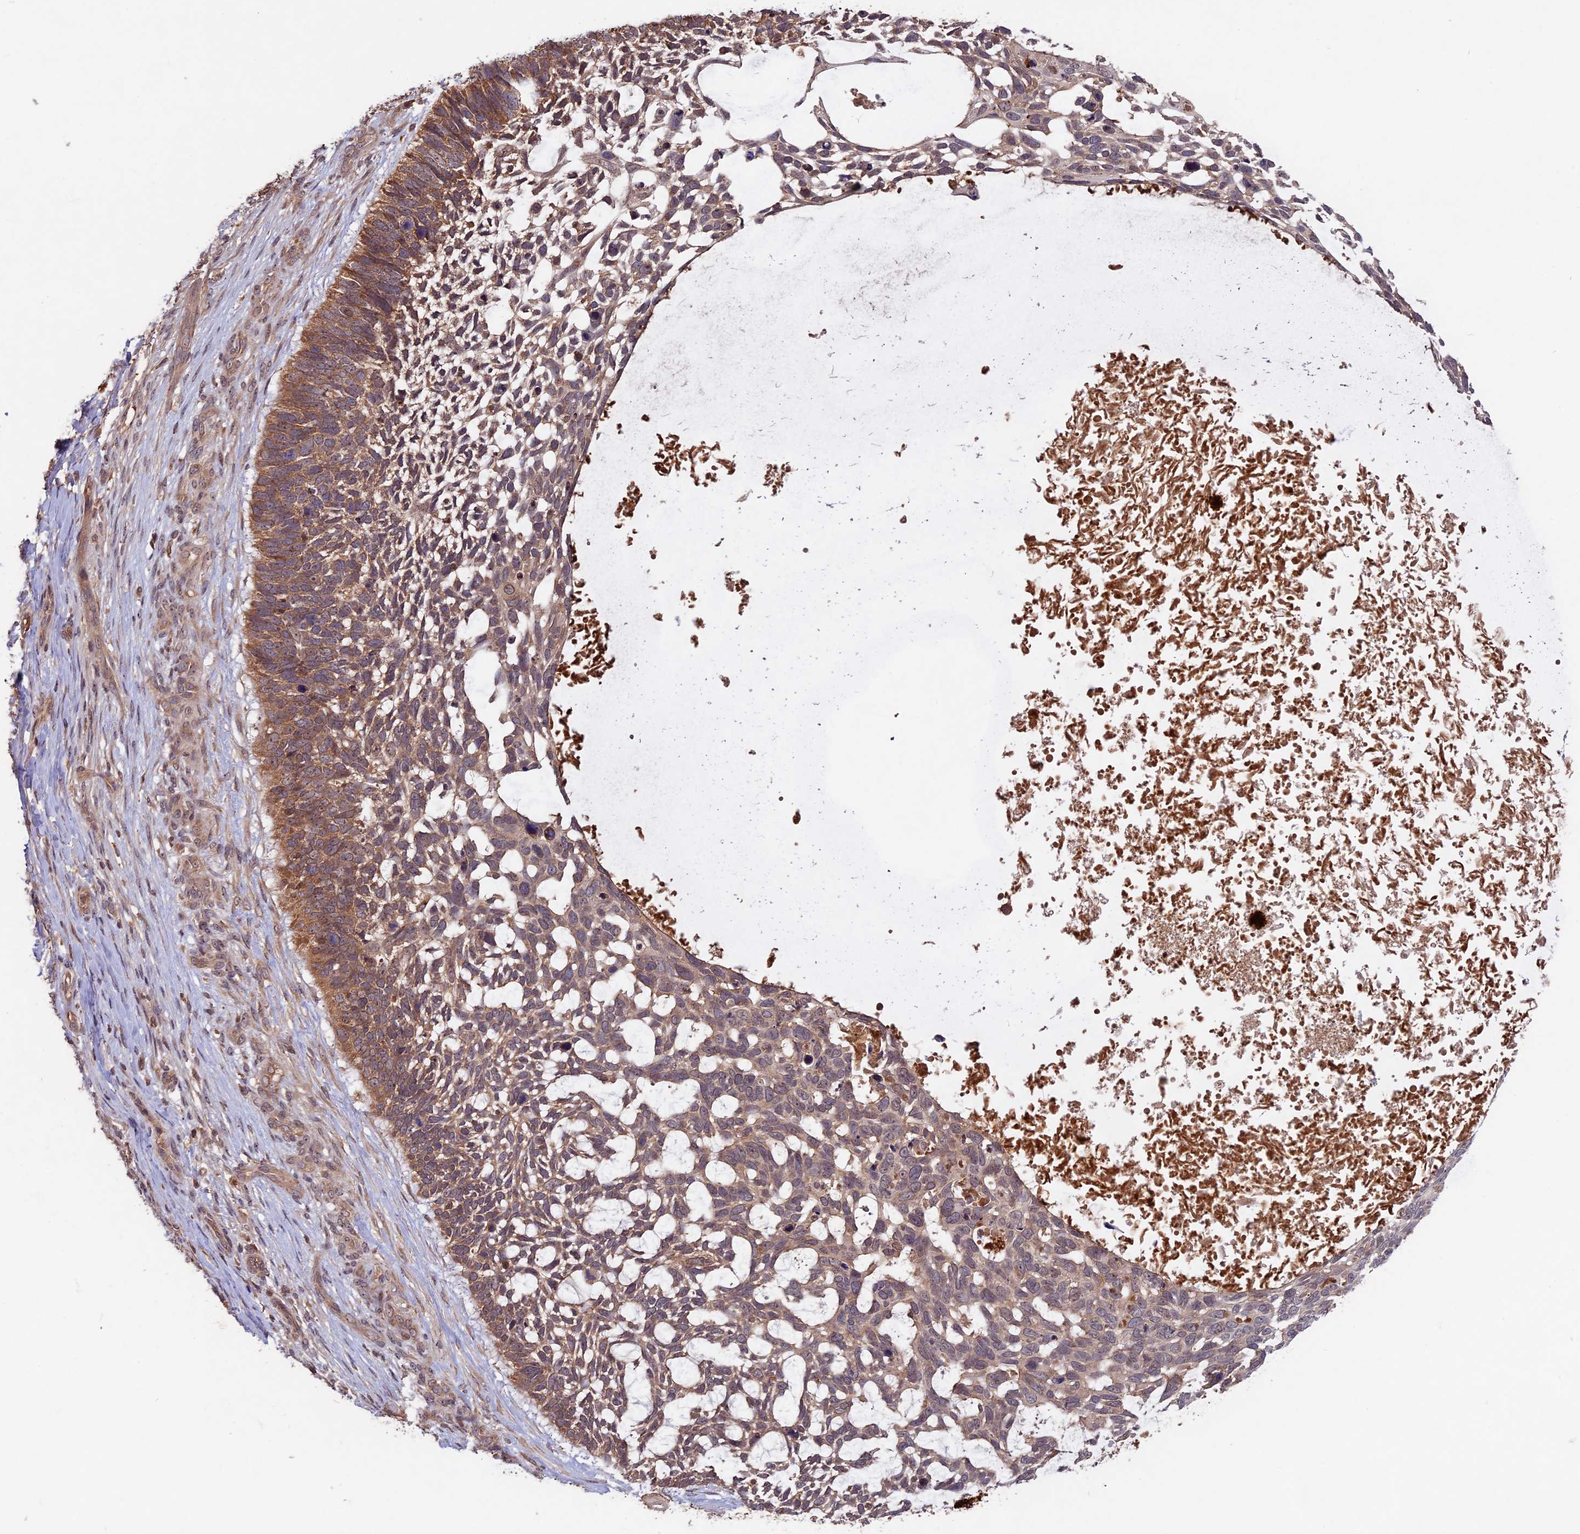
{"staining": {"intensity": "moderate", "quantity": ">75%", "location": "cytoplasmic/membranous"}, "tissue": "skin cancer", "cell_type": "Tumor cells", "image_type": "cancer", "snomed": [{"axis": "morphology", "description": "Basal cell carcinoma"}, {"axis": "topography", "description": "Skin"}], "caption": "Skin cancer stained with a brown dye demonstrates moderate cytoplasmic/membranous positive staining in approximately >75% of tumor cells.", "gene": "CHAC1", "patient": {"sex": "male", "age": 88}}